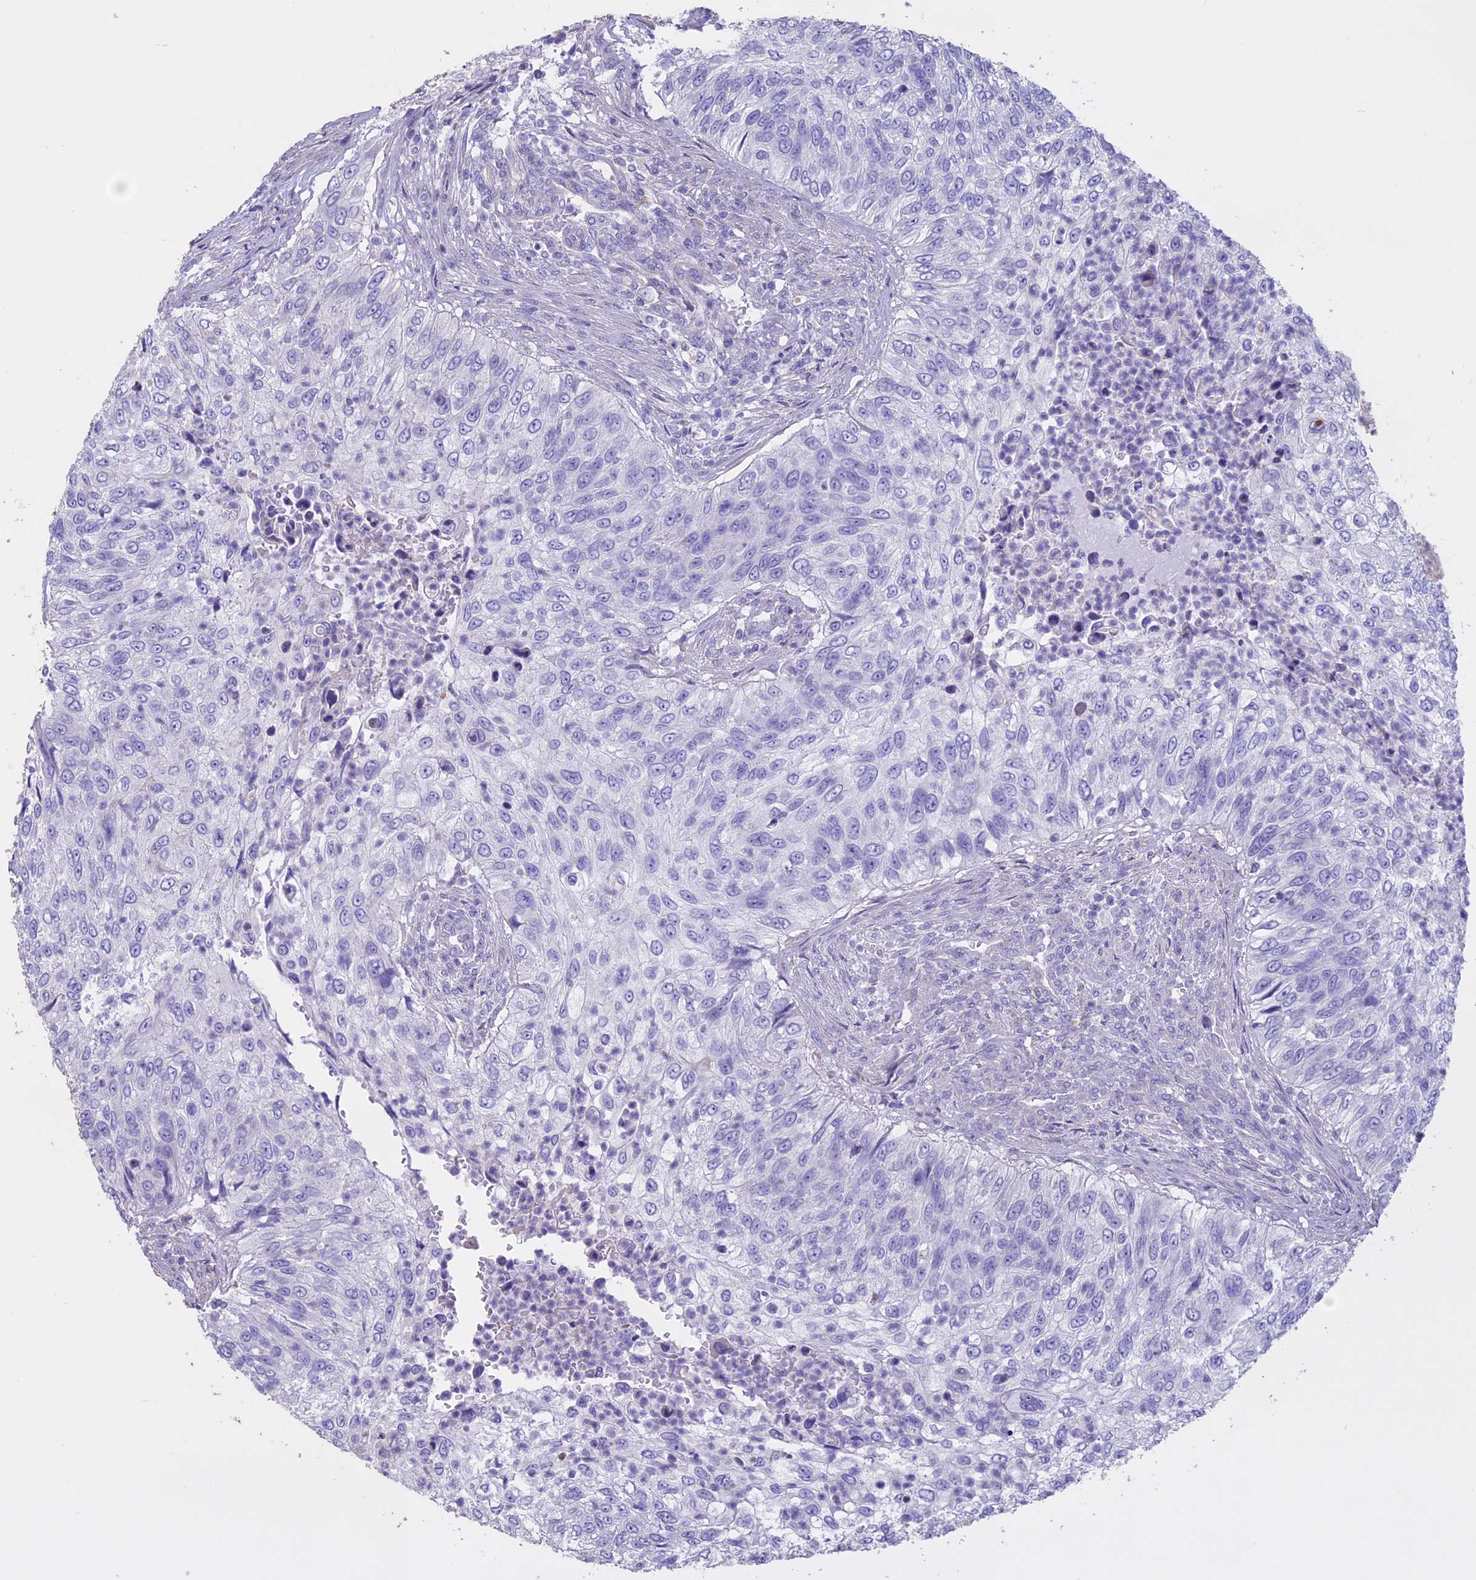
{"staining": {"intensity": "negative", "quantity": "none", "location": "none"}, "tissue": "urothelial cancer", "cell_type": "Tumor cells", "image_type": "cancer", "snomed": [{"axis": "morphology", "description": "Urothelial carcinoma, High grade"}, {"axis": "topography", "description": "Urinary bladder"}], "caption": "Tumor cells show no significant expression in high-grade urothelial carcinoma.", "gene": "CCDC148", "patient": {"sex": "female", "age": 60}}